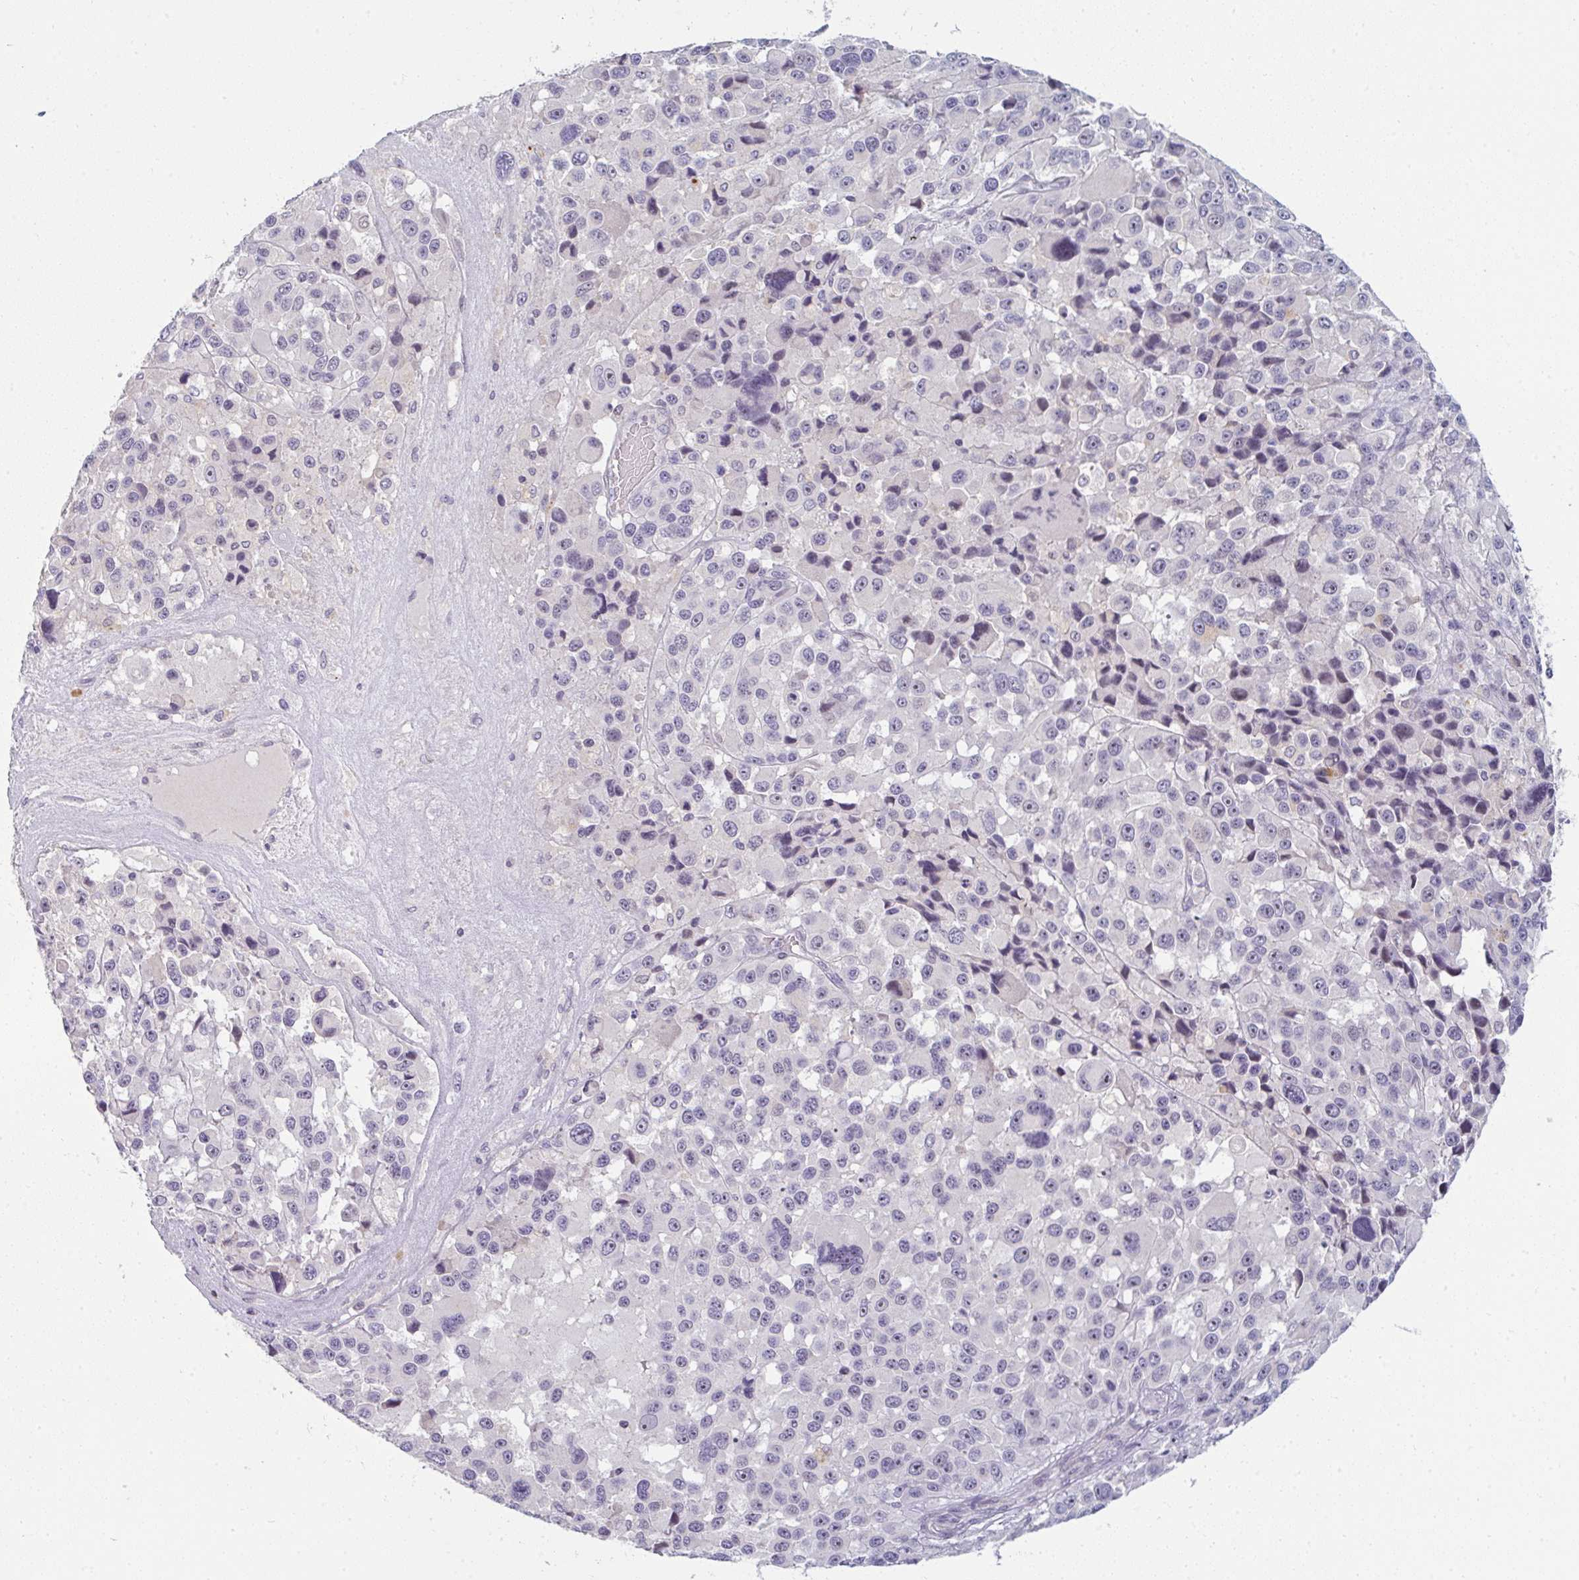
{"staining": {"intensity": "weak", "quantity": "<25%", "location": "nuclear"}, "tissue": "melanoma", "cell_type": "Tumor cells", "image_type": "cancer", "snomed": [{"axis": "morphology", "description": "Malignant melanoma, Metastatic site"}, {"axis": "topography", "description": "Lymph node"}], "caption": "Malignant melanoma (metastatic site) was stained to show a protein in brown. There is no significant staining in tumor cells.", "gene": "PPFIA4", "patient": {"sex": "female", "age": 65}}